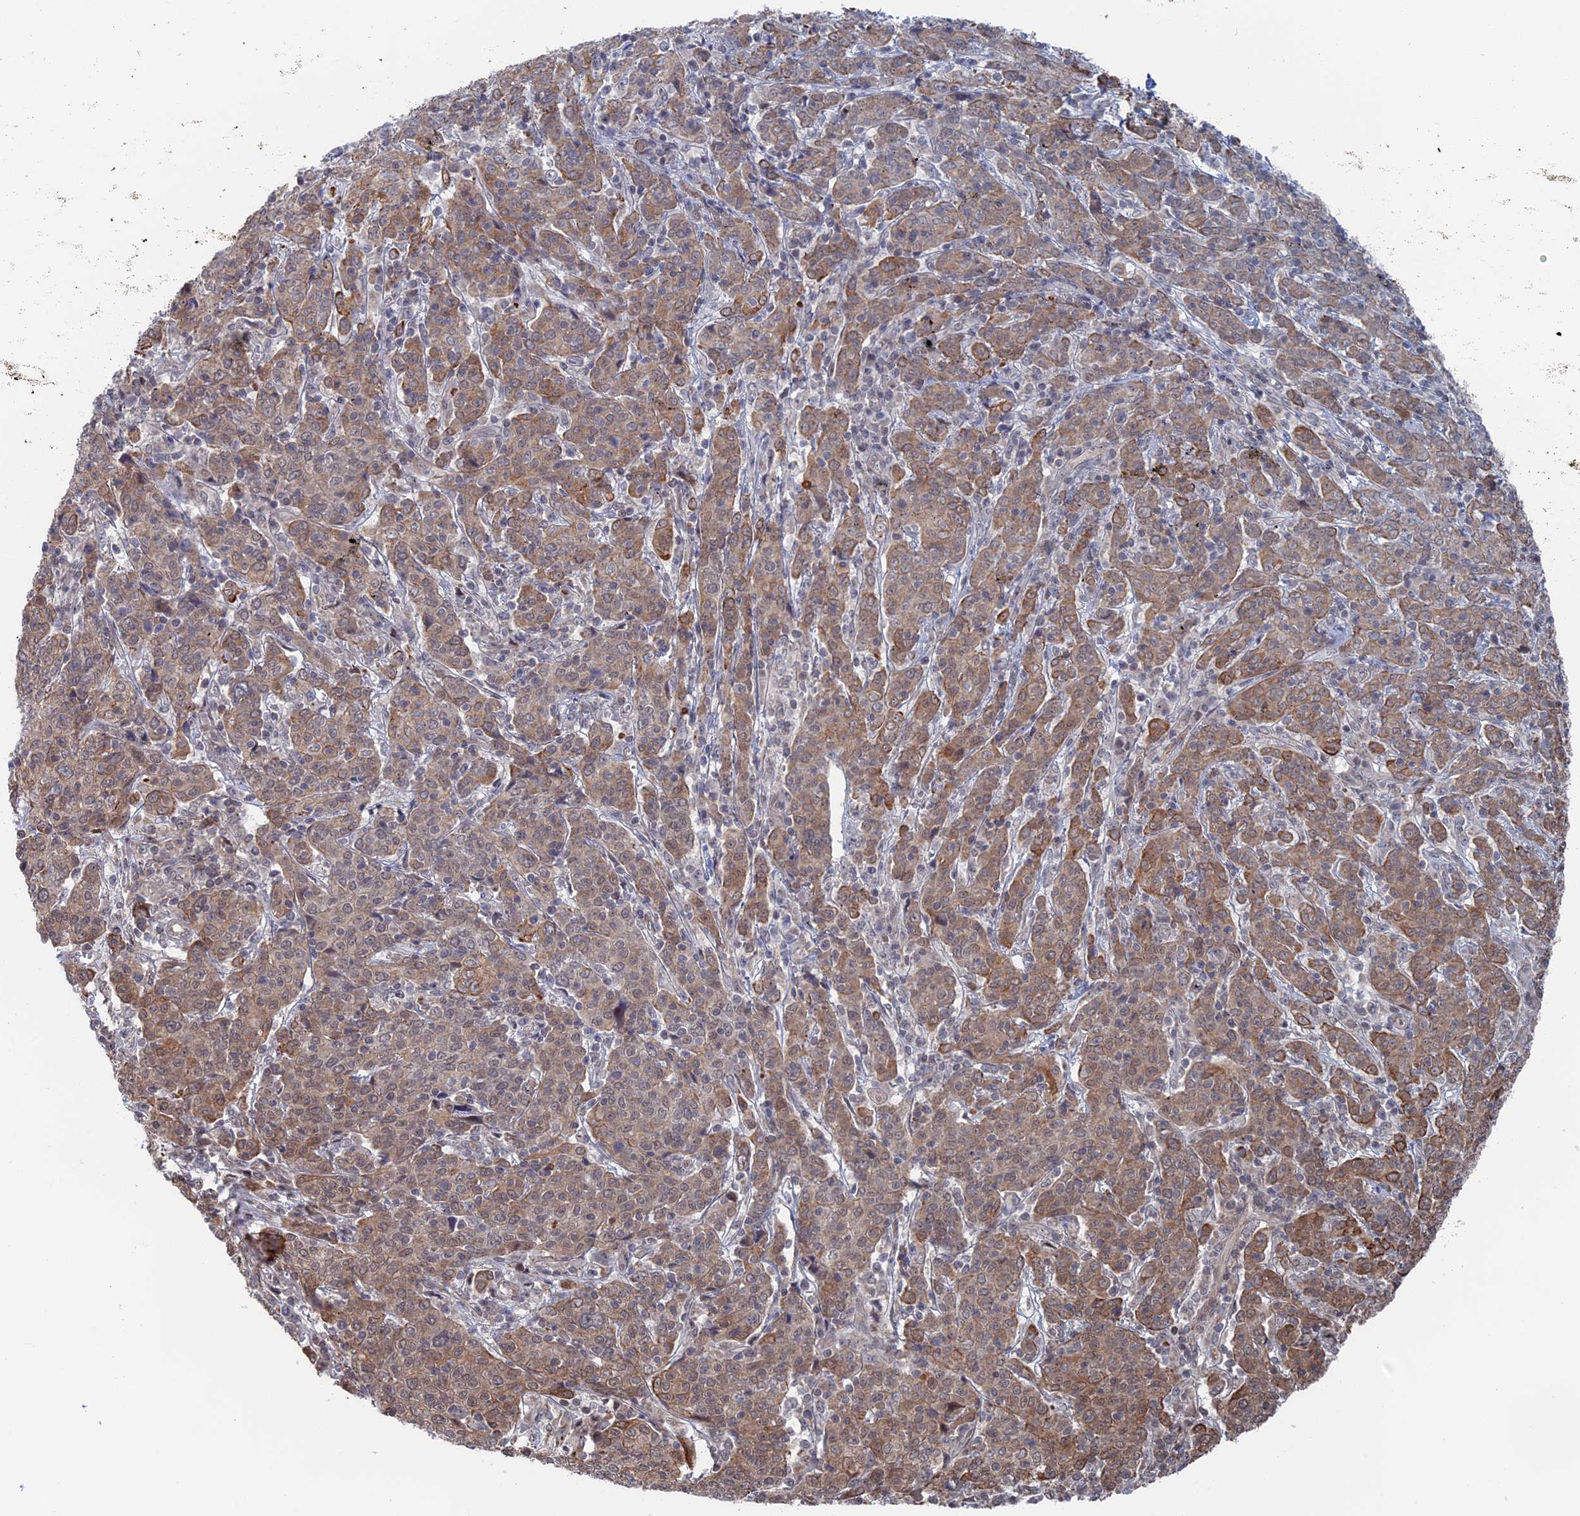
{"staining": {"intensity": "weak", "quantity": ">75%", "location": "cytoplasmic/membranous"}, "tissue": "cervical cancer", "cell_type": "Tumor cells", "image_type": "cancer", "snomed": [{"axis": "morphology", "description": "Squamous cell carcinoma, NOS"}, {"axis": "topography", "description": "Cervix"}], "caption": "This micrograph shows immunohistochemistry staining of human cervical cancer, with low weak cytoplasmic/membranous expression in about >75% of tumor cells.", "gene": "IL7", "patient": {"sex": "female", "age": 67}}